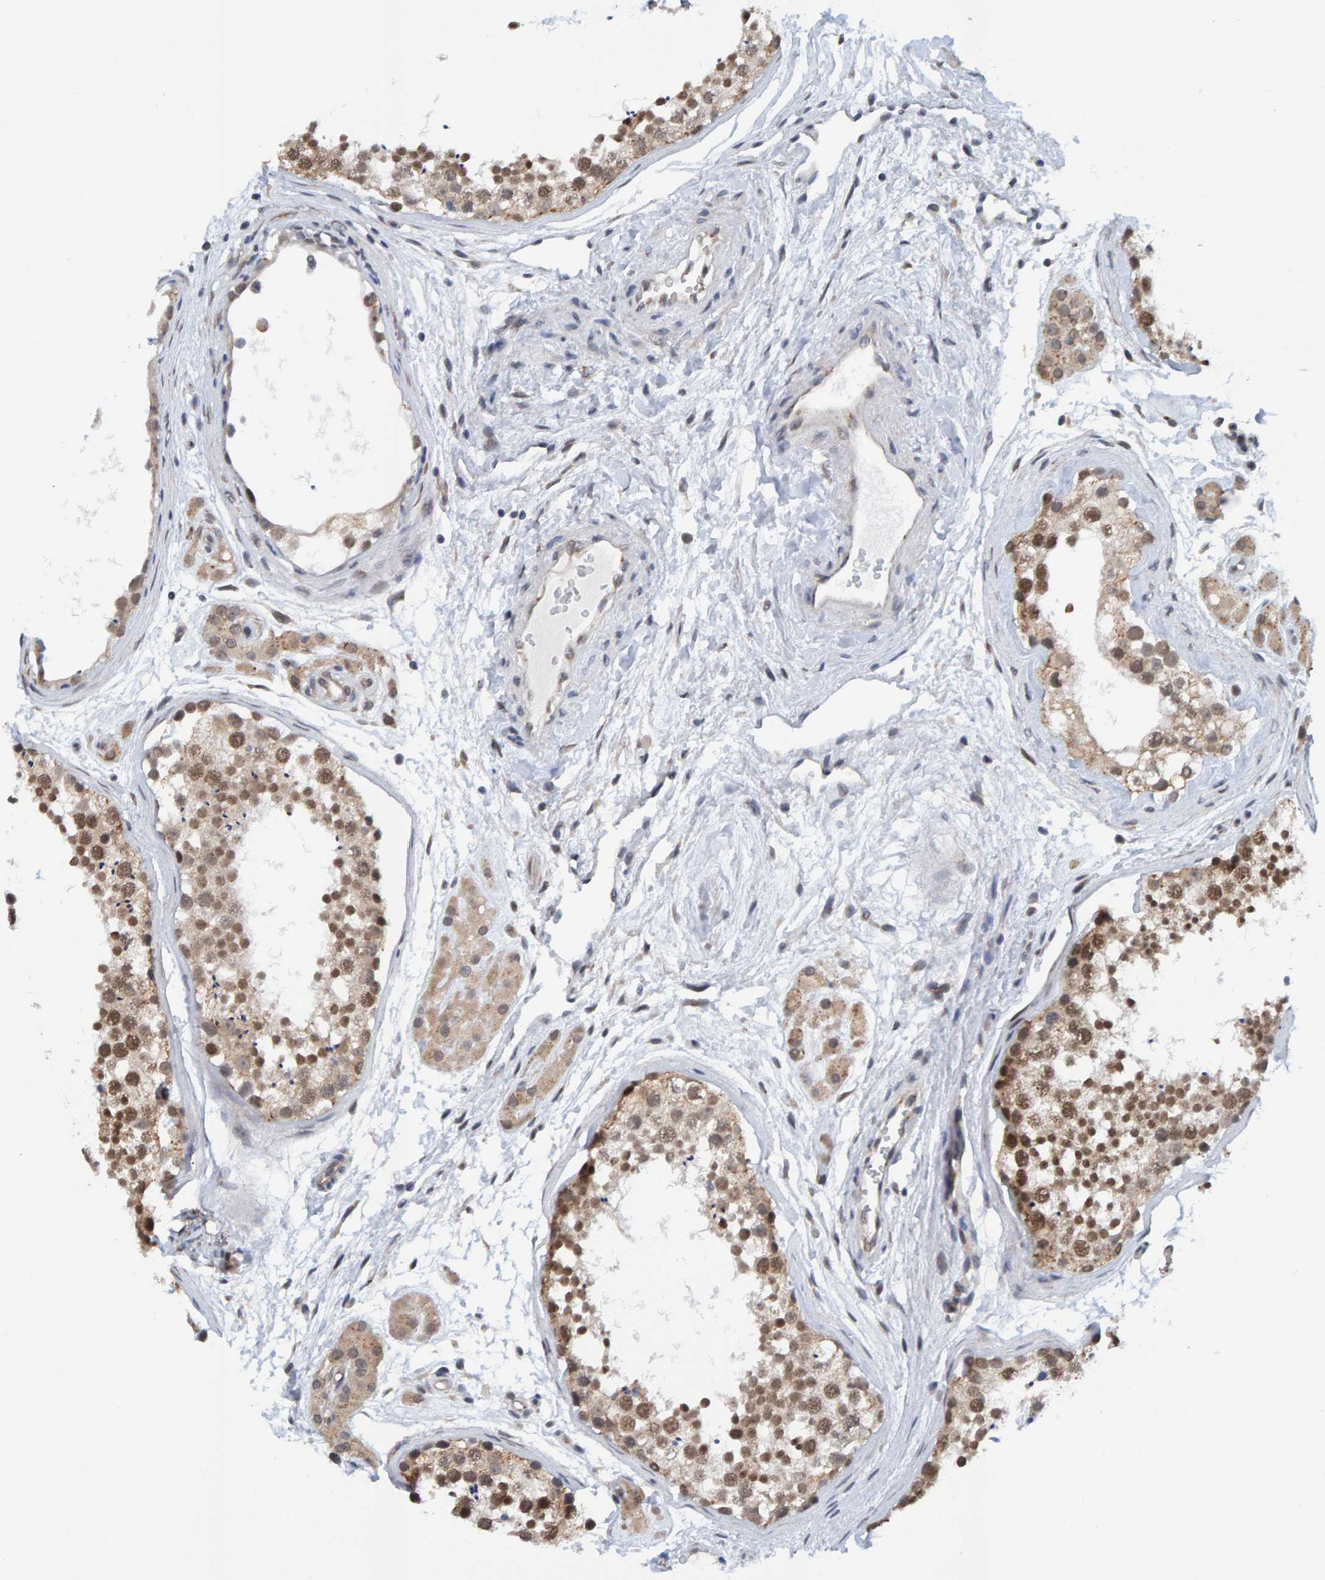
{"staining": {"intensity": "weak", "quantity": ">75%", "location": "cytoplasmic/membranous,nuclear"}, "tissue": "testis", "cell_type": "Cells in seminiferous ducts", "image_type": "normal", "snomed": [{"axis": "morphology", "description": "Normal tissue, NOS"}, {"axis": "topography", "description": "Testis"}], "caption": "Brown immunohistochemical staining in unremarkable testis shows weak cytoplasmic/membranous,nuclear staining in approximately >75% of cells in seminiferous ducts. (DAB (3,3'-diaminobenzidine) IHC with brightfield microscopy, high magnification).", "gene": "SCRN2", "patient": {"sex": "male", "age": 56}}